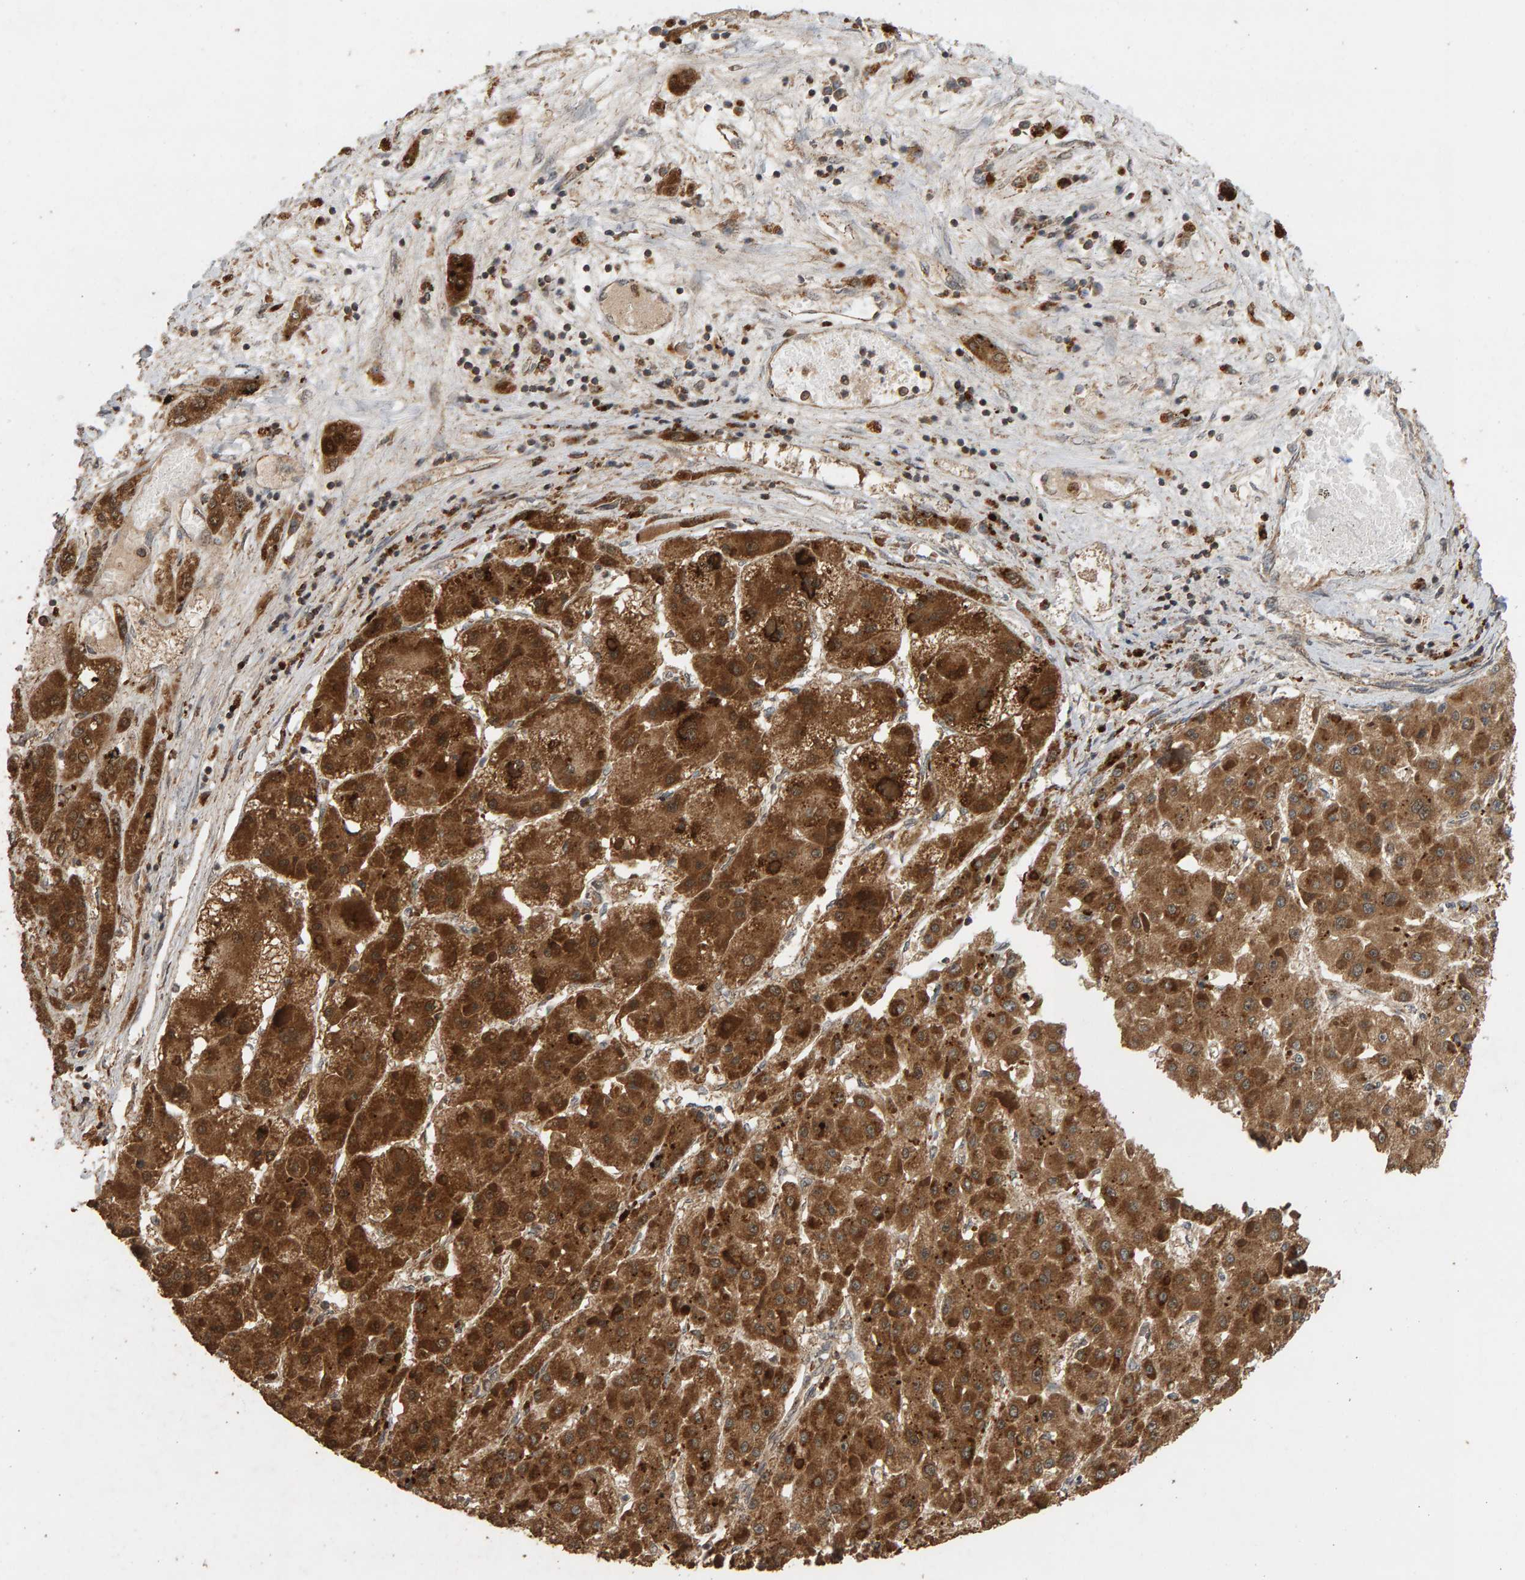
{"staining": {"intensity": "strong", "quantity": ">75%", "location": "cytoplasmic/membranous"}, "tissue": "liver cancer", "cell_type": "Tumor cells", "image_type": "cancer", "snomed": [{"axis": "morphology", "description": "Carcinoma, Hepatocellular, NOS"}, {"axis": "topography", "description": "Liver"}], "caption": "Liver hepatocellular carcinoma was stained to show a protein in brown. There is high levels of strong cytoplasmic/membranous positivity in approximately >75% of tumor cells.", "gene": "GSTK1", "patient": {"sex": "female", "age": 73}}